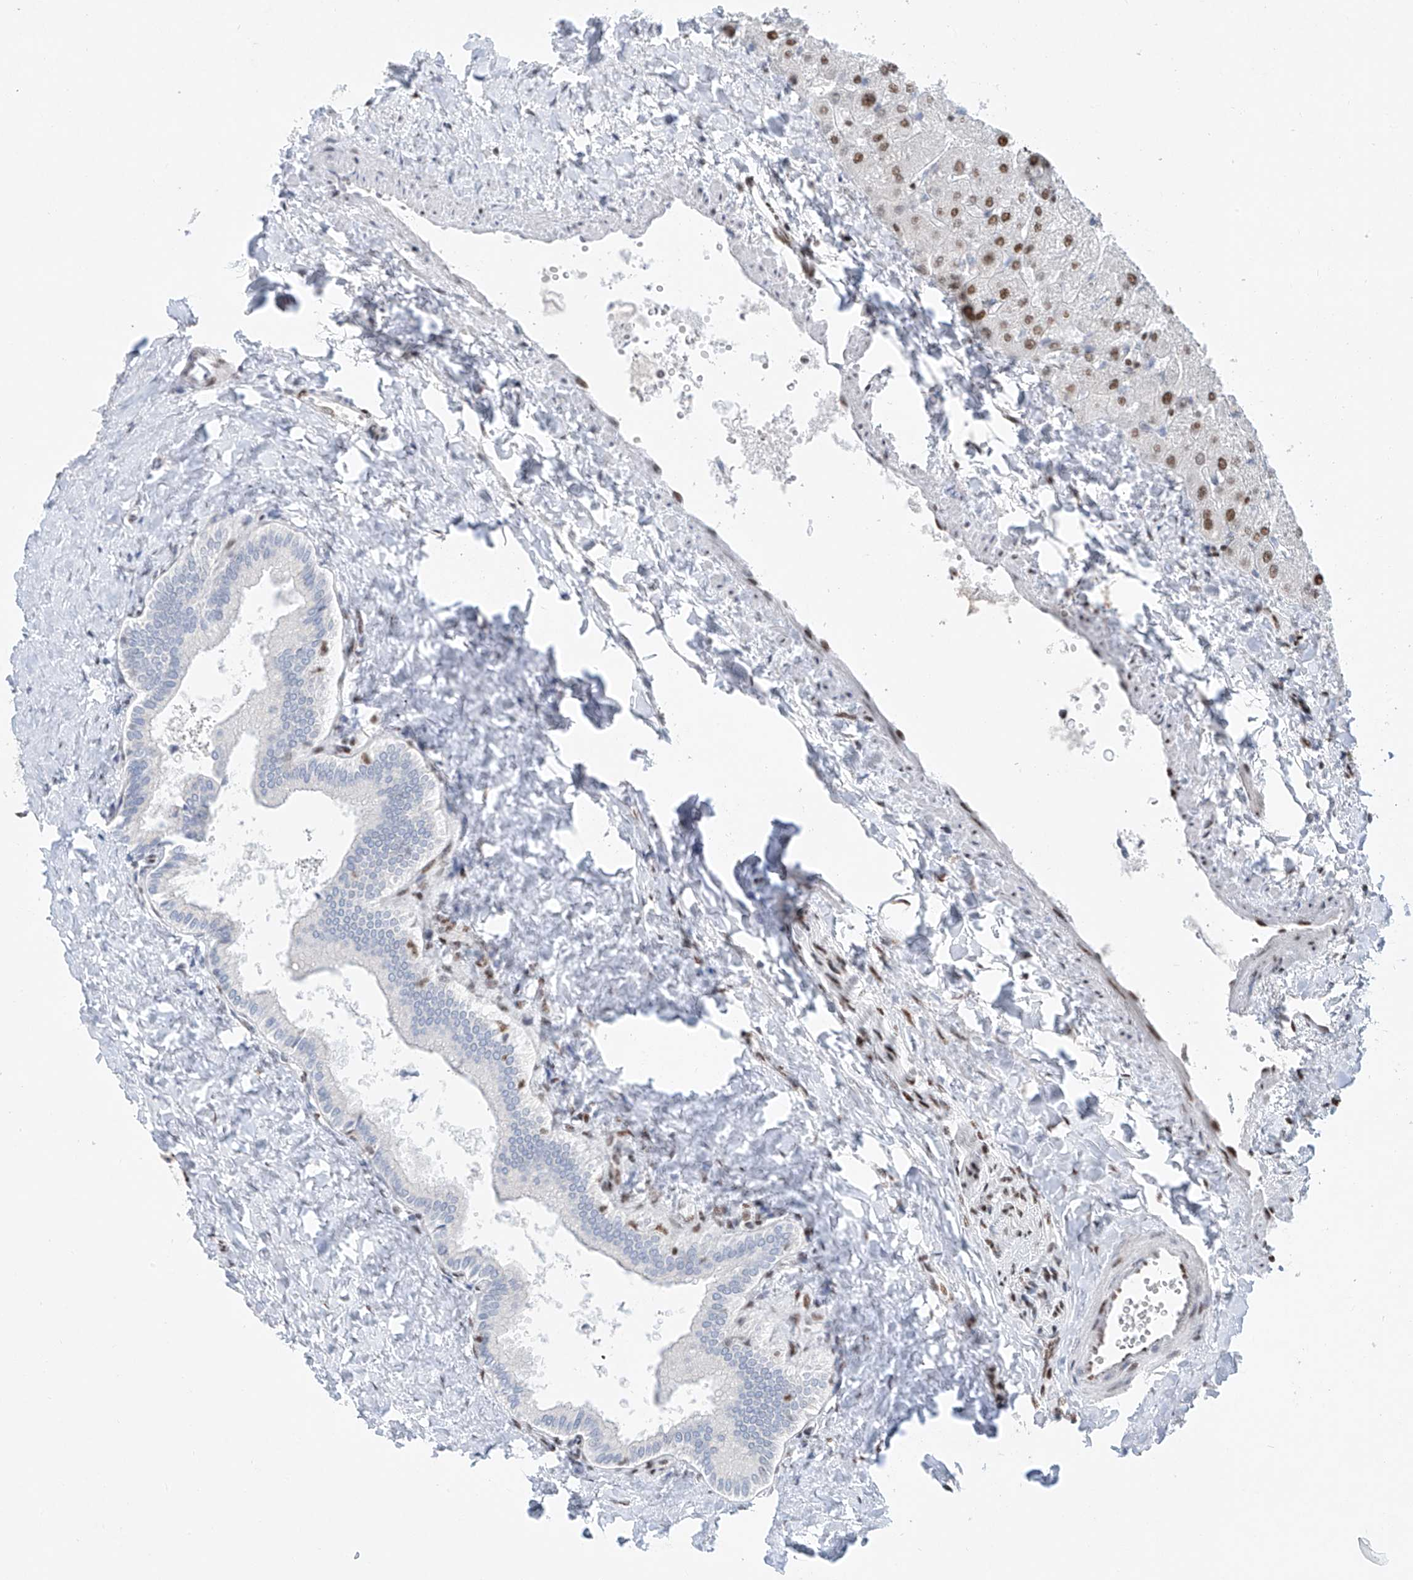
{"staining": {"intensity": "moderate", "quantity": "<25%", "location": "nuclear"}, "tissue": "liver", "cell_type": "Cholangiocytes", "image_type": "normal", "snomed": [{"axis": "morphology", "description": "Normal tissue, NOS"}, {"axis": "topography", "description": "Liver"}], "caption": "Immunohistochemistry (IHC) photomicrograph of benign liver stained for a protein (brown), which shows low levels of moderate nuclear expression in approximately <25% of cholangiocytes.", "gene": "TAF4", "patient": {"sex": "male", "age": 55}}